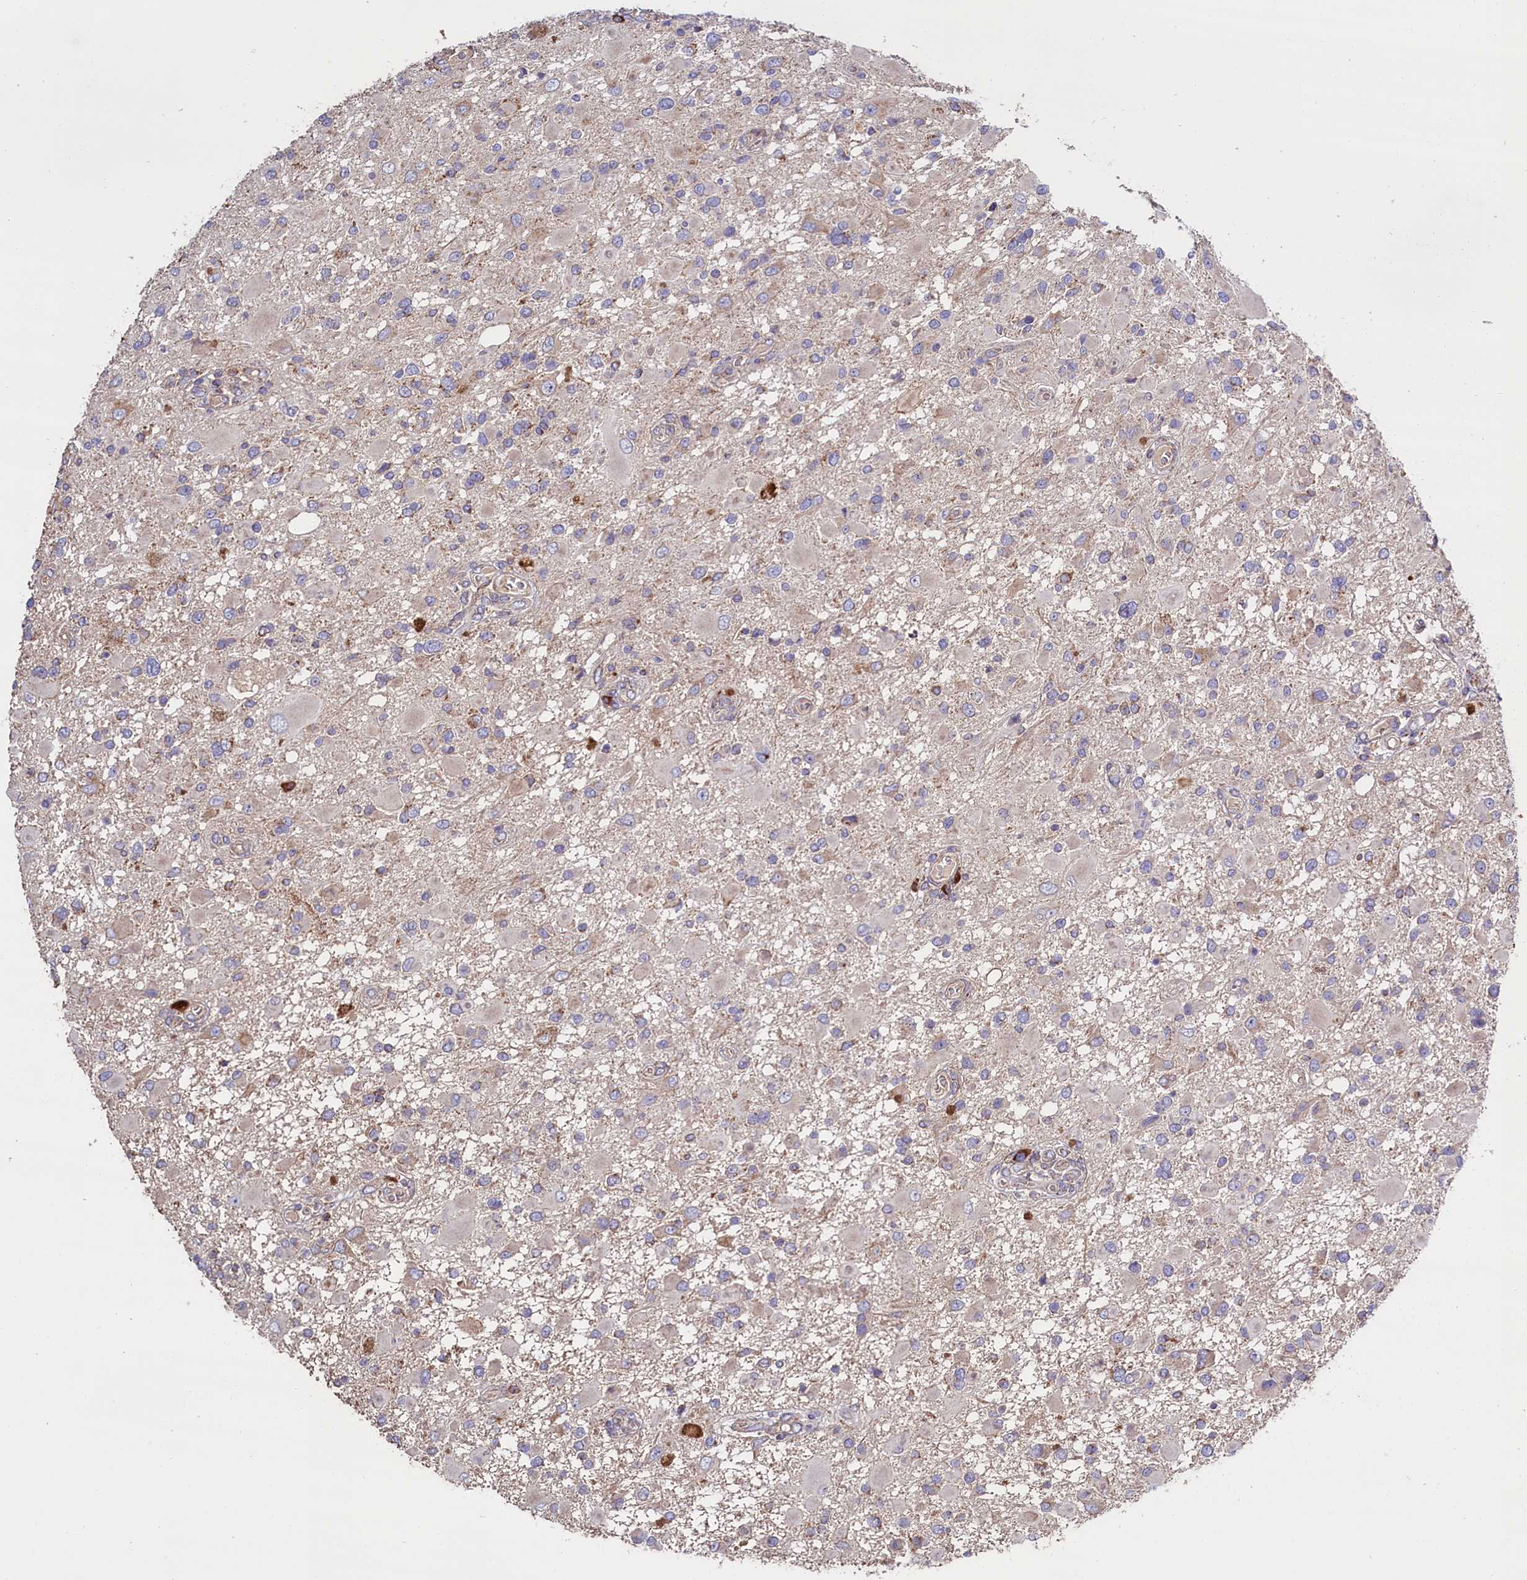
{"staining": {"intensity": "negative", "quantity": "none", "location": "none"}, "tissue": "glioma", "cell_type": "Tumor cells", "image_type": "cancer", "snomed": [{"axis": "morphology", "description": "Glioma, malignant, High grade"}, {"axis": "topography", "description": "Brain"}], "caption": "Immunohistochemistry (IHC) of human high-grade glioma (malignant) displays no positivity in tumor cells.", "gene": "ZSWIM1", "patient": {"sex": "male", "age": 53}}